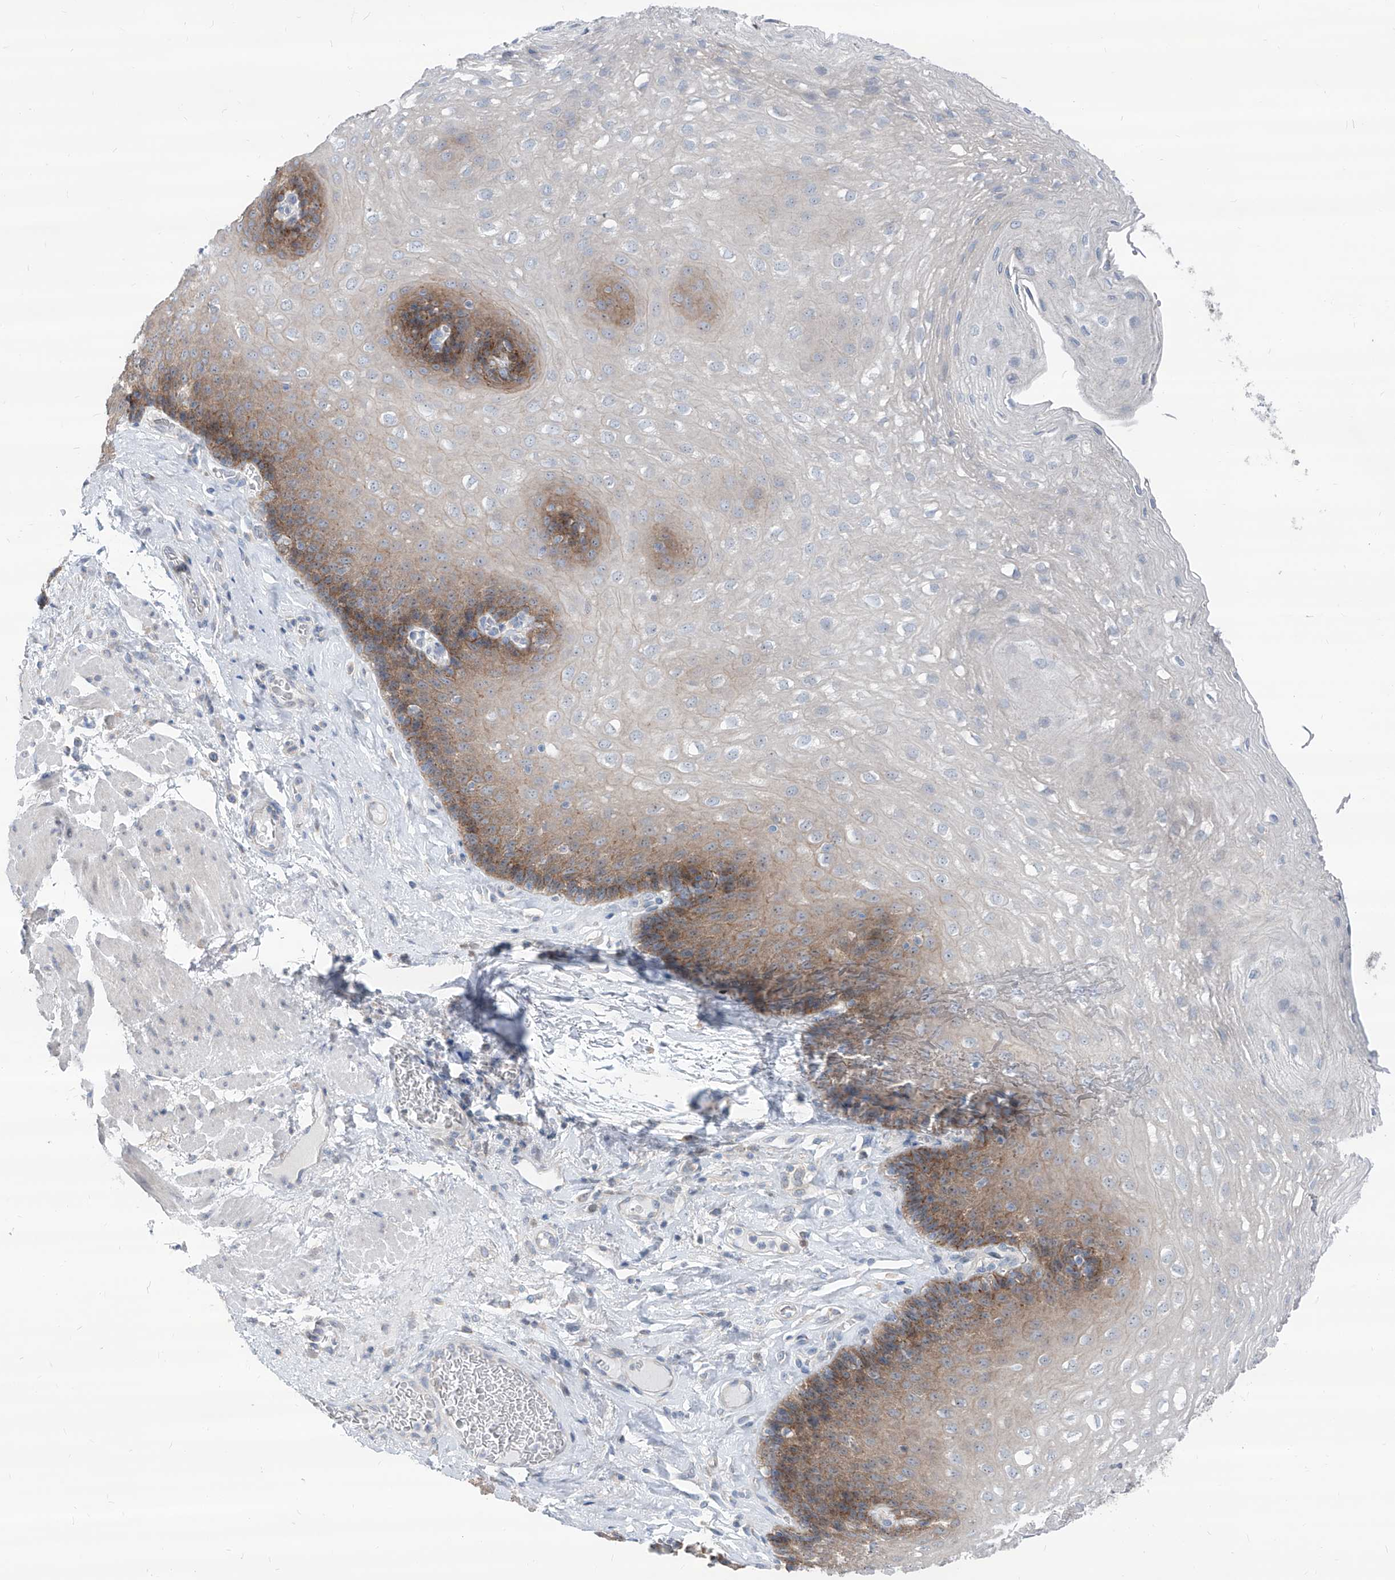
{"staining": {"intensity": "moderate", "quantity": "25%-75%", "location": "cytoplasmic/membranous"}, "tissue": "esophagus", "cell_type": "Squamous epithelial cells", "image_type": "normal", "snomed": [{"axis": "morphology", "description": "Normal tissue, NOS"}, {"axis": "topography", "description": "Esophagus"}], "caption": "An immunohistochemistry micrograph of normal tissue is shown. Protein staining in brown shows moderate cytoplasmic/membranous positivity in esophagus within squamous epithelial cells. (DAB IHC, brown staining for protein, blue staining for nuclei).", "gene": "AGPS", "patient": {"sex": "female", "age": 66}}